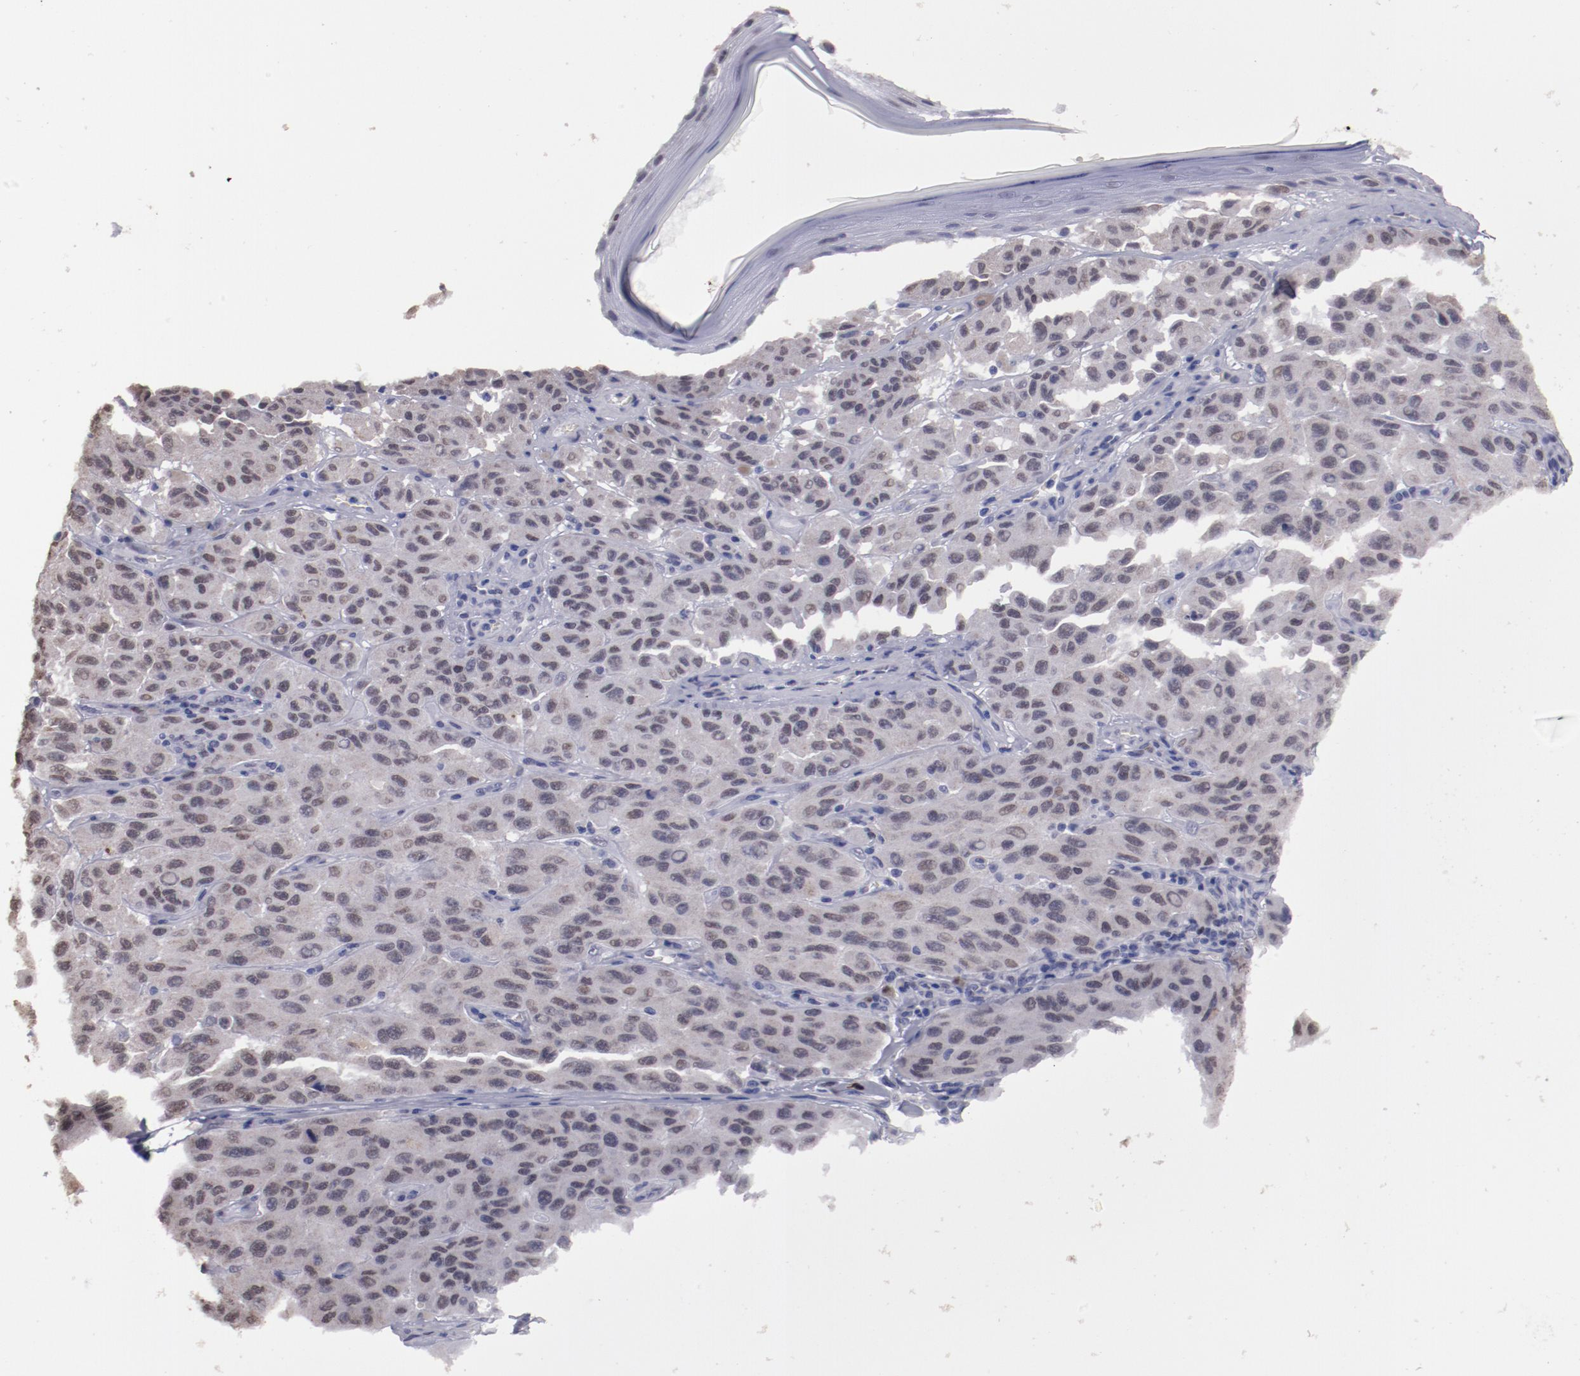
{"staining": {"intensity": "weak", "quantity": "25%-75%", "location": "nuclear"}, "tissue": "melanoma", "cell_type": "Tumor cells", "image_type": "cancer", "snomed": [{"axis": "morphology", "description": "Malignant melanoma, NOS"}, {"axis": "topography", "description": "Skin"}], "caption": "Immunohistochemistry (DAB (3,3'-diaminobenzidine)) staining of malignant melanoma reveals weak nuclear protein positivity in approximately 25%-75% of tumor cells.", "gene": "IRF4", "patient": {"sex": "male", "age": 30}}